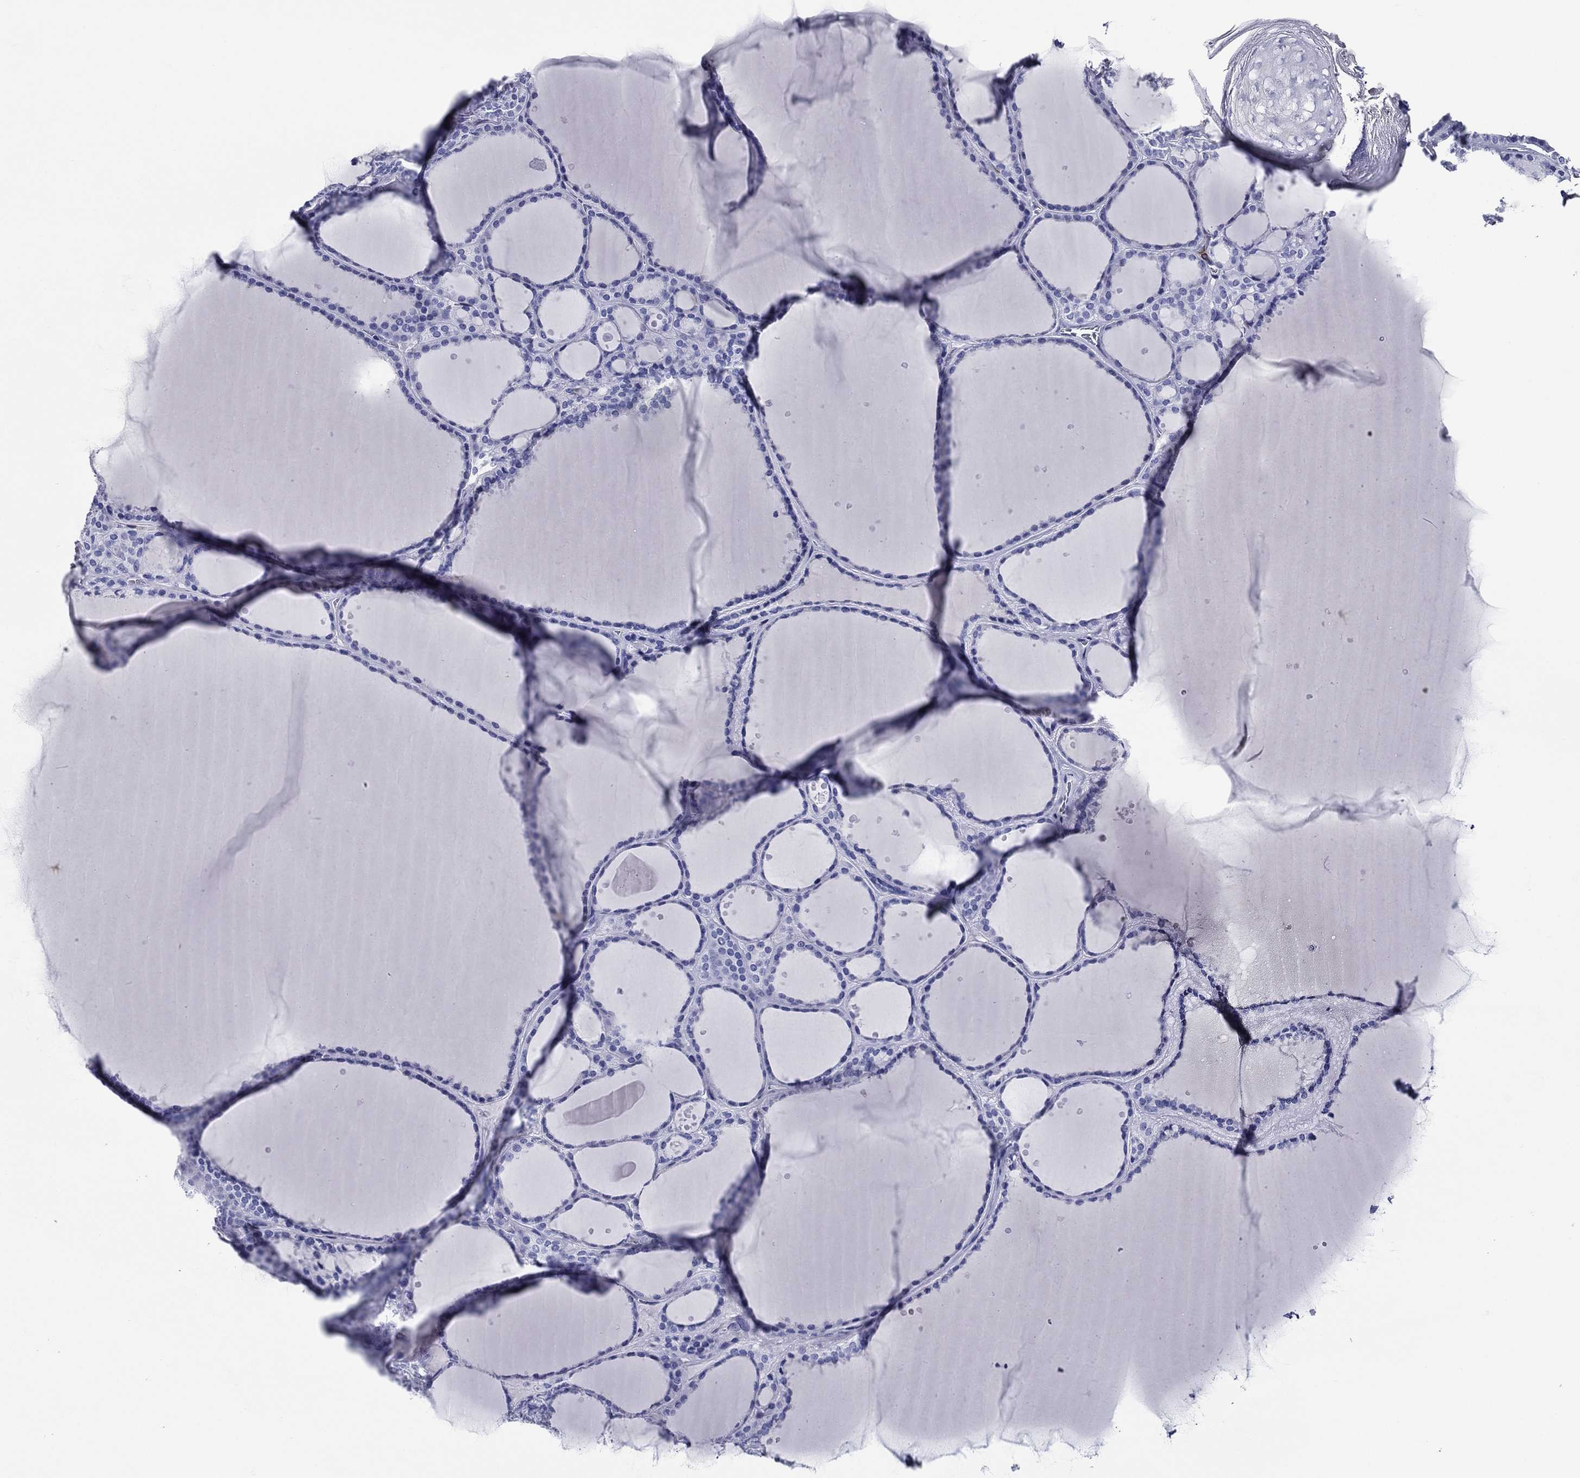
{"staining": {"intensity": "negative", "quantity": "none", "location": "none"}, "tissue": "thyroid gland", "cell_type": "Glandular cells", "image_type": "normal", "snomed": [{"axis": "morphology", "description": "Normal tissue, NOS"}, {"axis": "topography", "description": "Thyroid gland"}], "caption": "Protein analysis of benign thyroid gland reveals no significant positivity in glandular cells.", "gene": "ACE2", "patient": {"sex": "male", "age": 63}}